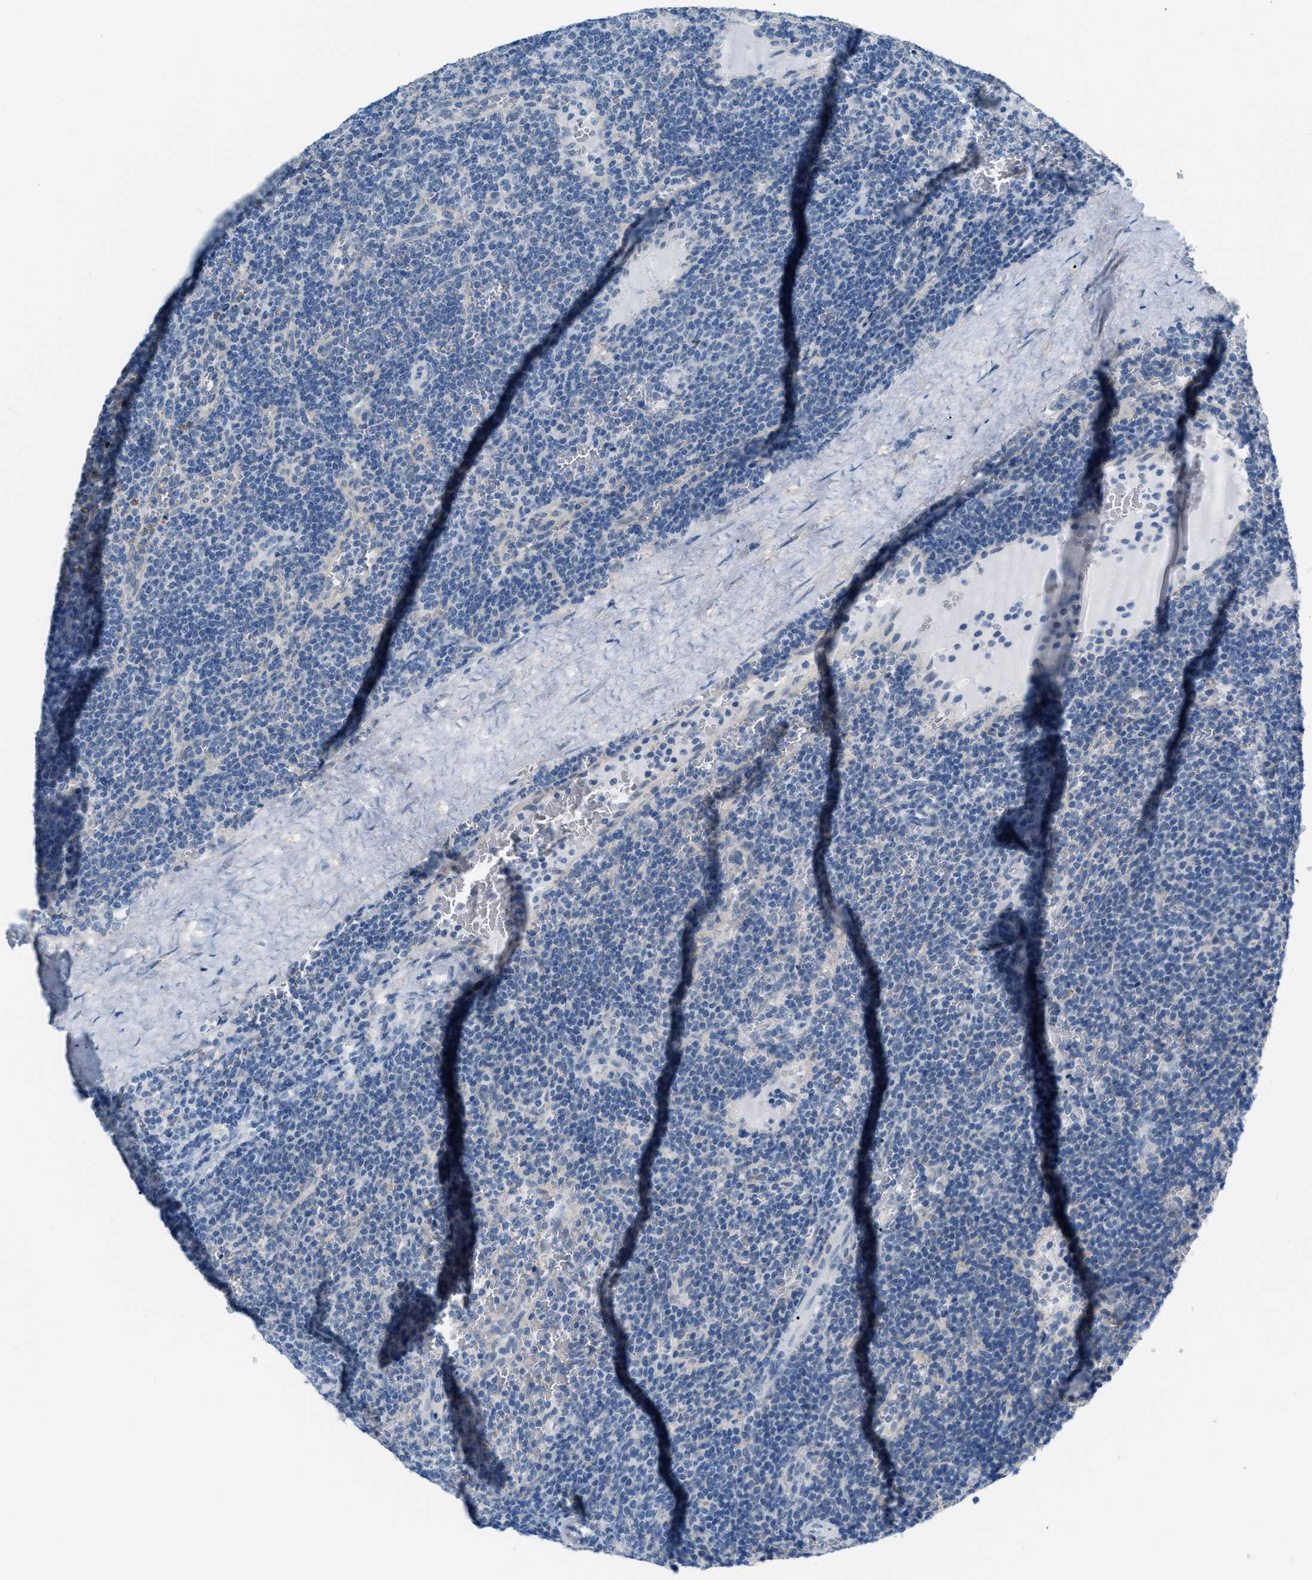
{"staining": {"intensity": "negative", "quantity": "none", "location": "none"}, "tissue": "lymphoma", "cell_type": "Tumor cells", "image_type": "cancer", "snomed": [{"axis": "morphology", "description": "Malignant lymphoma, non-Hodgkin's type, Low grade"}, {"axis": "topography", "description": "Spleen"}], "caption": "Protein analysis of lymphoma demonstrates no significant staining in tumor cells.", "gene": "PHRF1", "patient": {"sex": "female", "age": 50}}